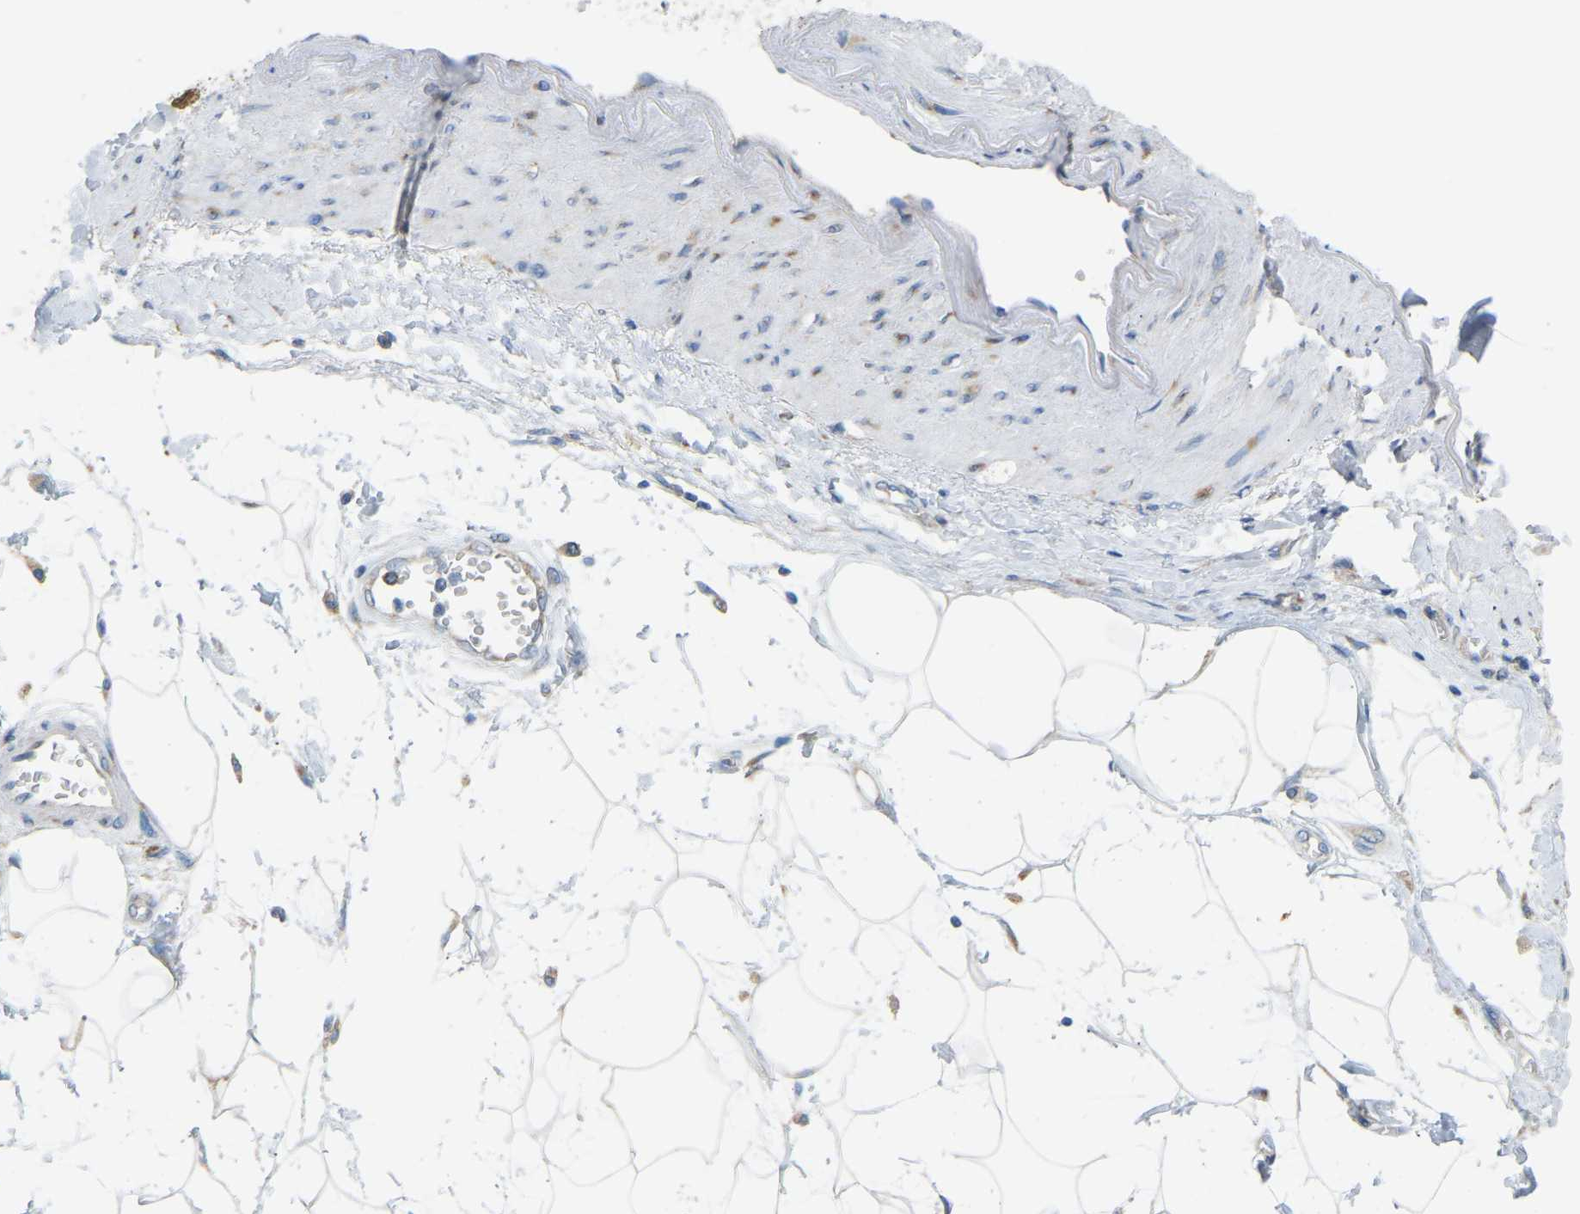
{"staining": {"intensity": "weak", "quantity": "<25%", "location": "cytoplasmic/membranous"}, "tissue": "adipose tissue", "cell_type": "Adipocytes", "image_type": "normal", "snomed": [{"axis": "morphology", "description": "Normal tissue, NOS"}, {"axis": "morphology", "description": "Adenocarcinoma, NOS"}, {"axis": "topography", "description": "Duodenum"}, {"axis": "topography", "description": "Peripheral nerve tissue"}], "caption": "An IHC micrograph of benign adipose tissue is shown. There is no staining in adipocytes of adipose tissue.", "gene": "SND1", "patient": {"sex": "female", "age": 60}}